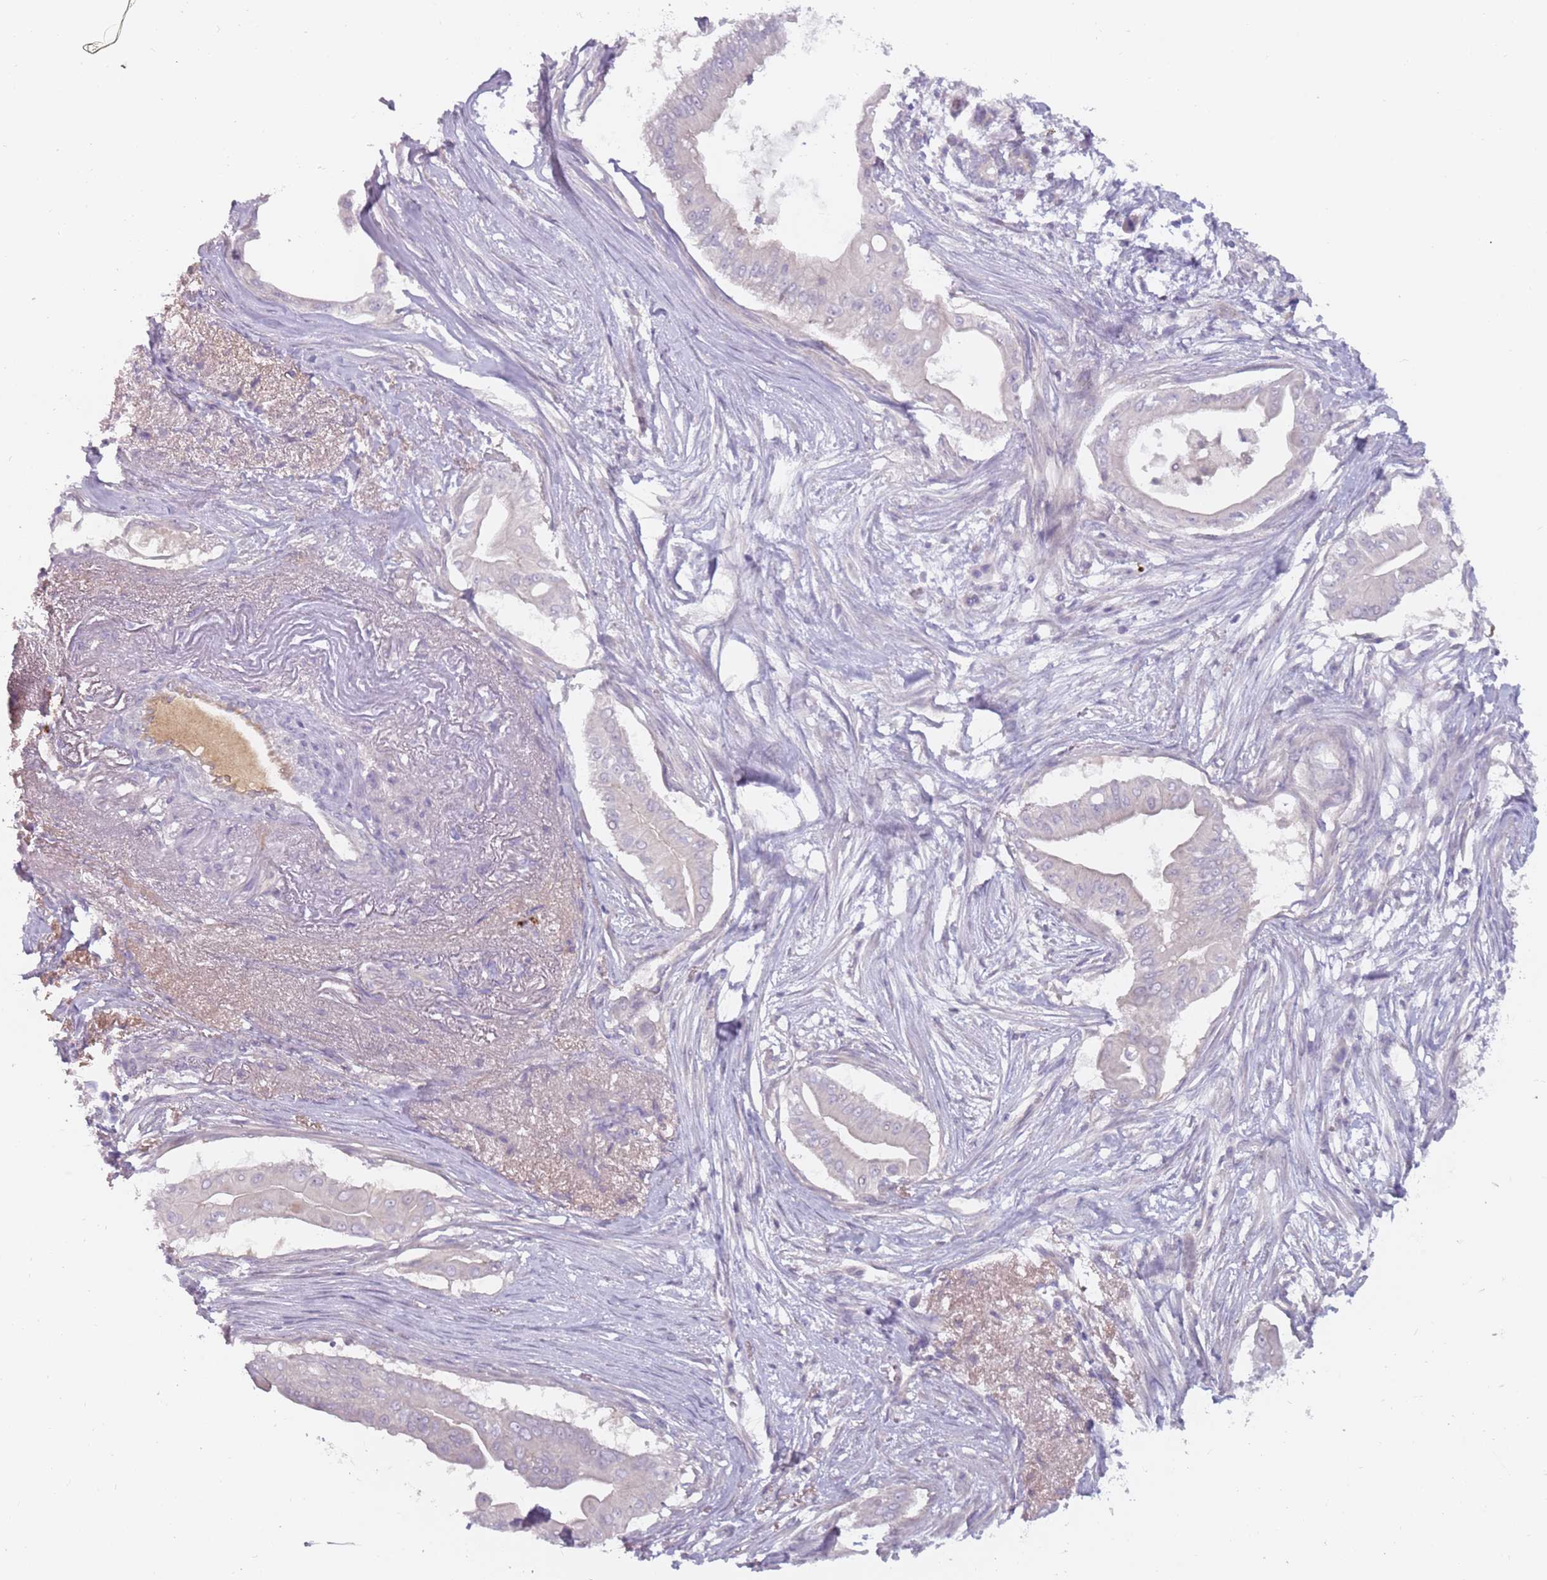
{"staining": {"intensity": "negative", "quantity": "none", "location": "none"}, "tissue": "pancreatic cancer", "cell_type": "Tumor cells", "image_type": "cancer", "snomed": [{"axis": "morphology", "description": "Adenocarcinoma, NOS"}, {"axis": "topography", "description": "Pancreas"}], "caption": "A histopathology image of pancreatic cancer stained for a protein displays no brown staining in tumor cells.", "gene": "DDX4", "patient": {"sex": "male", "age": 71}}